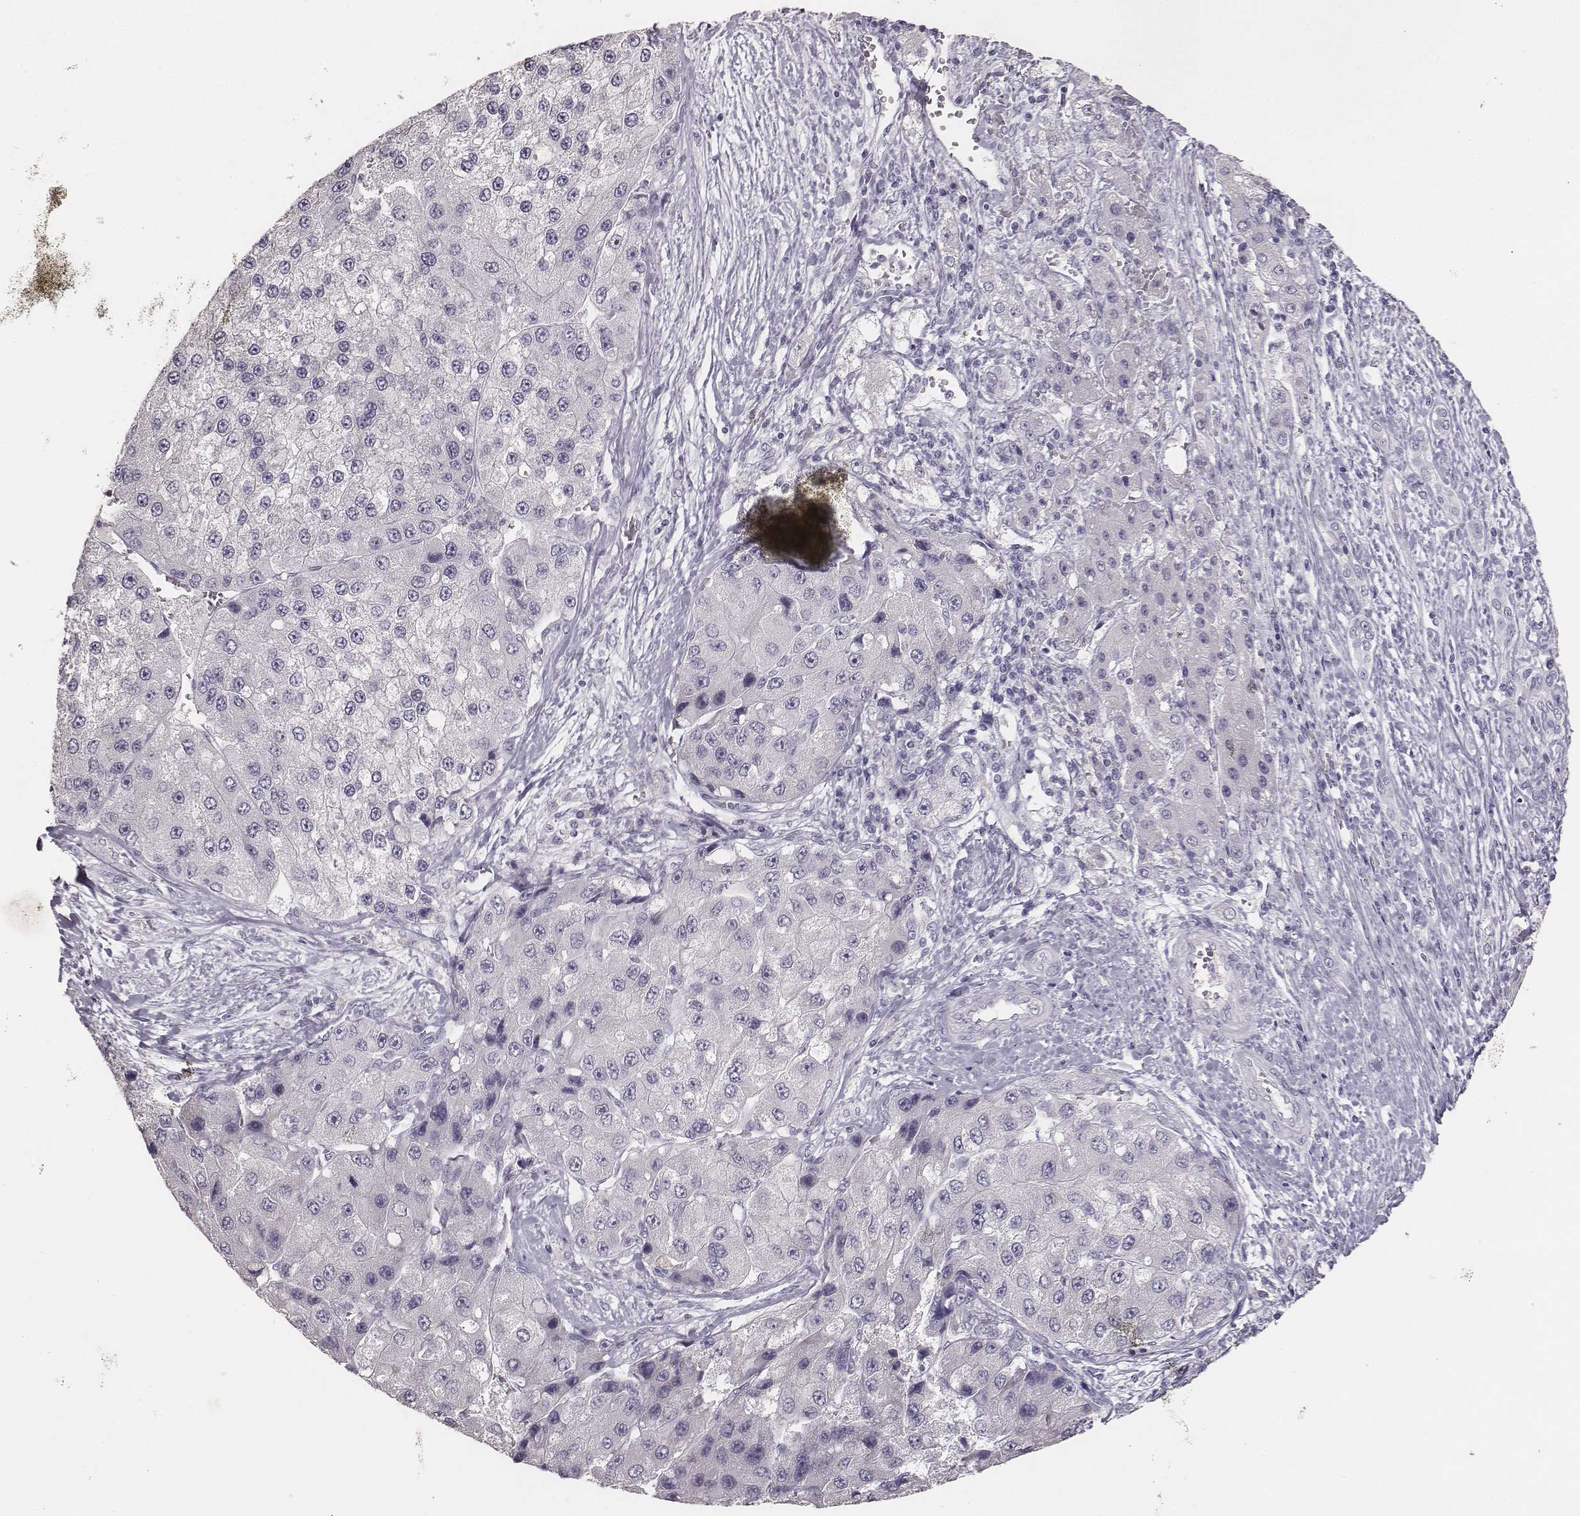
{"staining": {"intensity": "negative", "quantity": "none", "location": "none"}, "tissue": "liver cancer", "cell_type": "Tumor cells", "image_type": "cancer", "snomed": [{"axis": "morphology", "description": "Carcinoma, Hepatocellular, NOS"}, {"axis": "topography", "description": "Liver"}], "caption": "Immunohistochemistry photomicrograph of human liver hepatocellular carcinoma stained for a protein (brown), which demonstrates no expression in tumor cells.", "gene": "MYH6", "patient": {"sex": "female", "age": 73}}